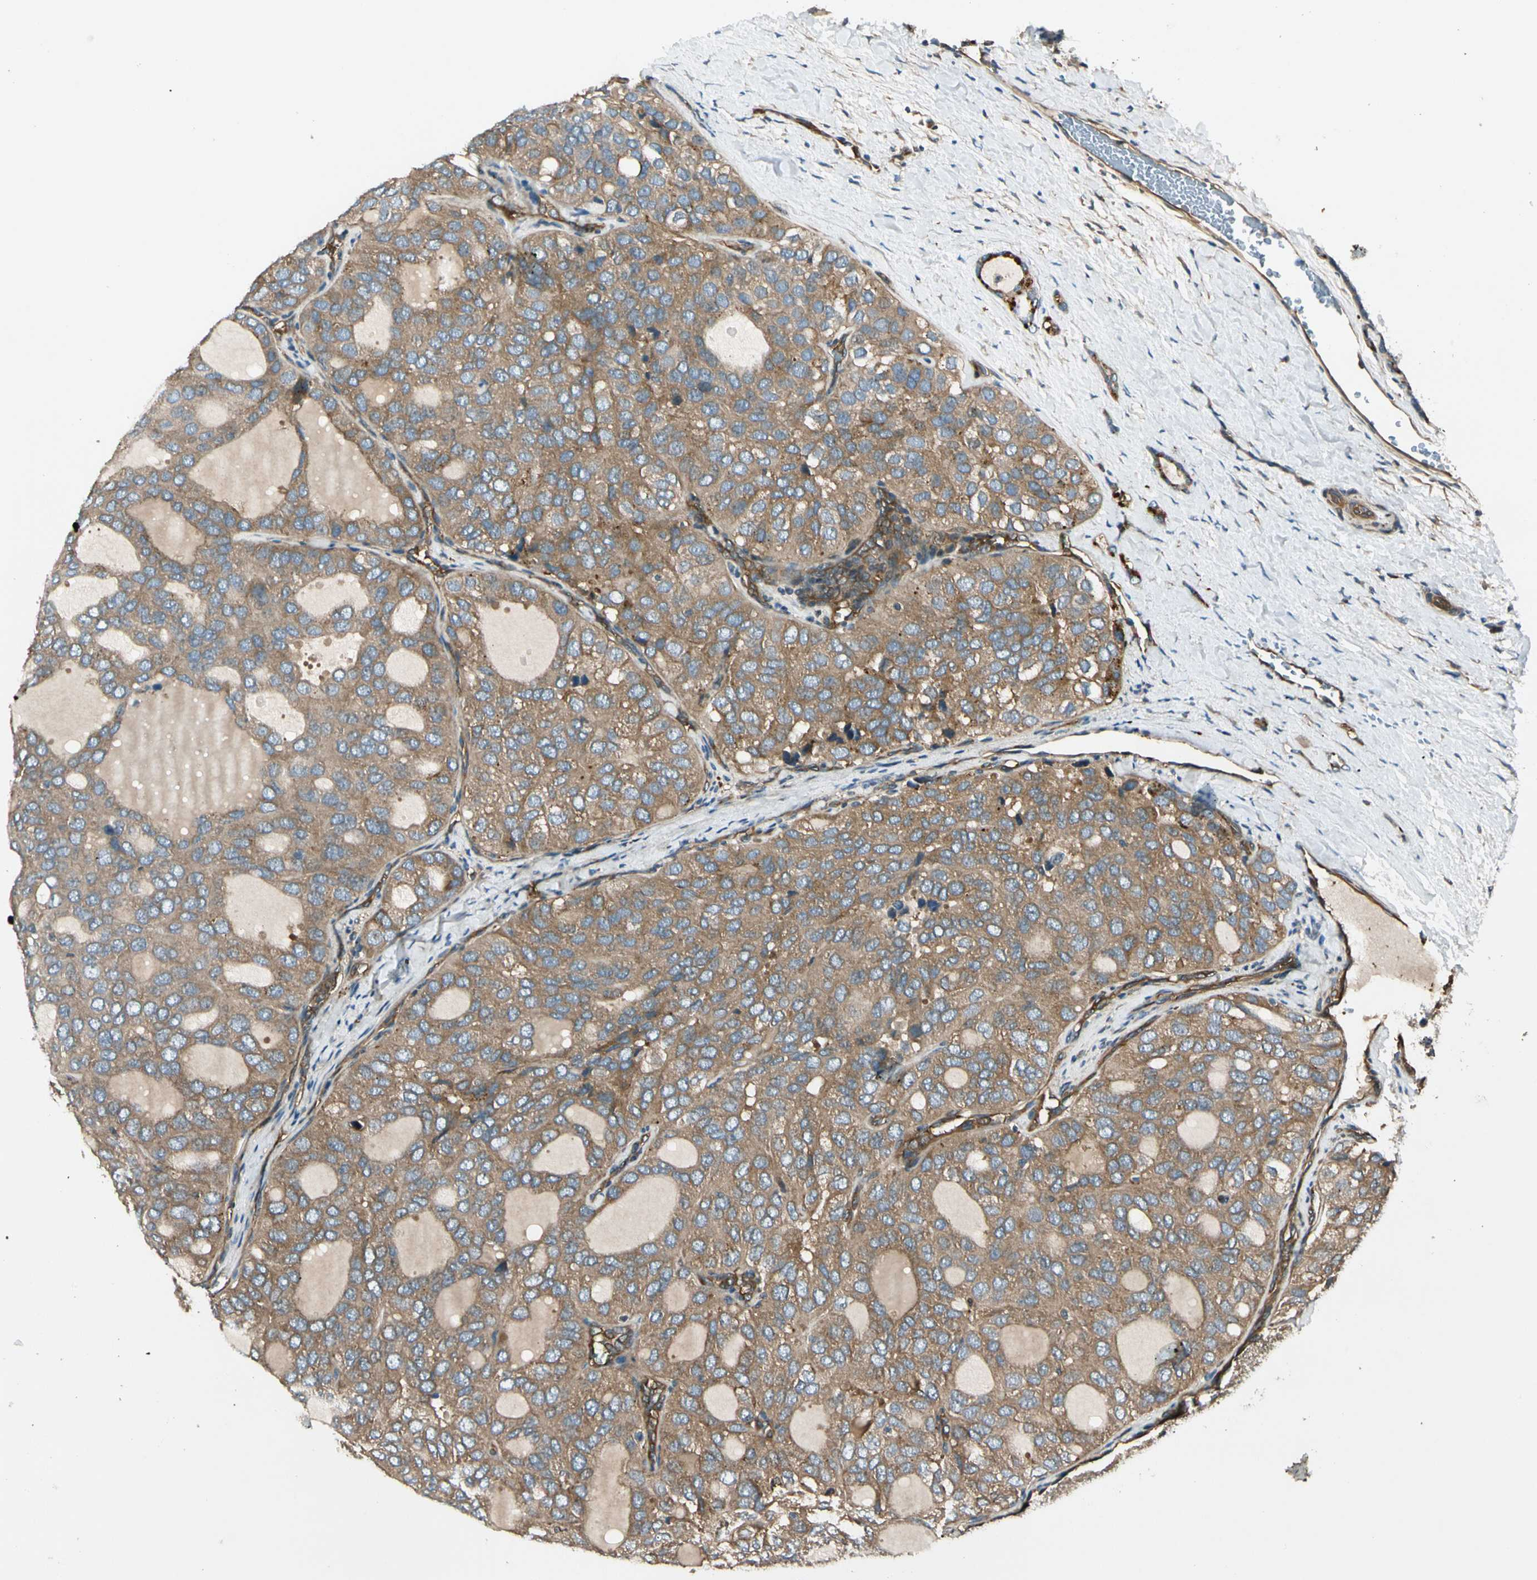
{"staining": {"intensity": "weak", "quantity": ">75%", "location": "cytoplasmic/membranous"}, "tissue": "thyroid cancer", "cell_type": "Tumor cells", "image_type": "cancer", "snomed": [{"axis": "morphology", "description": "Follicular adenoma carcinoma, NOS"}, {"axis": "topography", "description": "Thyroid gland"}], "caption": "Immunohistochemistry photomicrograph of thyroid cancer (follicular adenoma carcinoma) stained for a protein (brown), which displays low levels of weak cytoplasmic/membranous positivity in approximately >75% of tumor cells.", "gene": "ROCK2", "patient": {"sex": "male", "age": 75}}